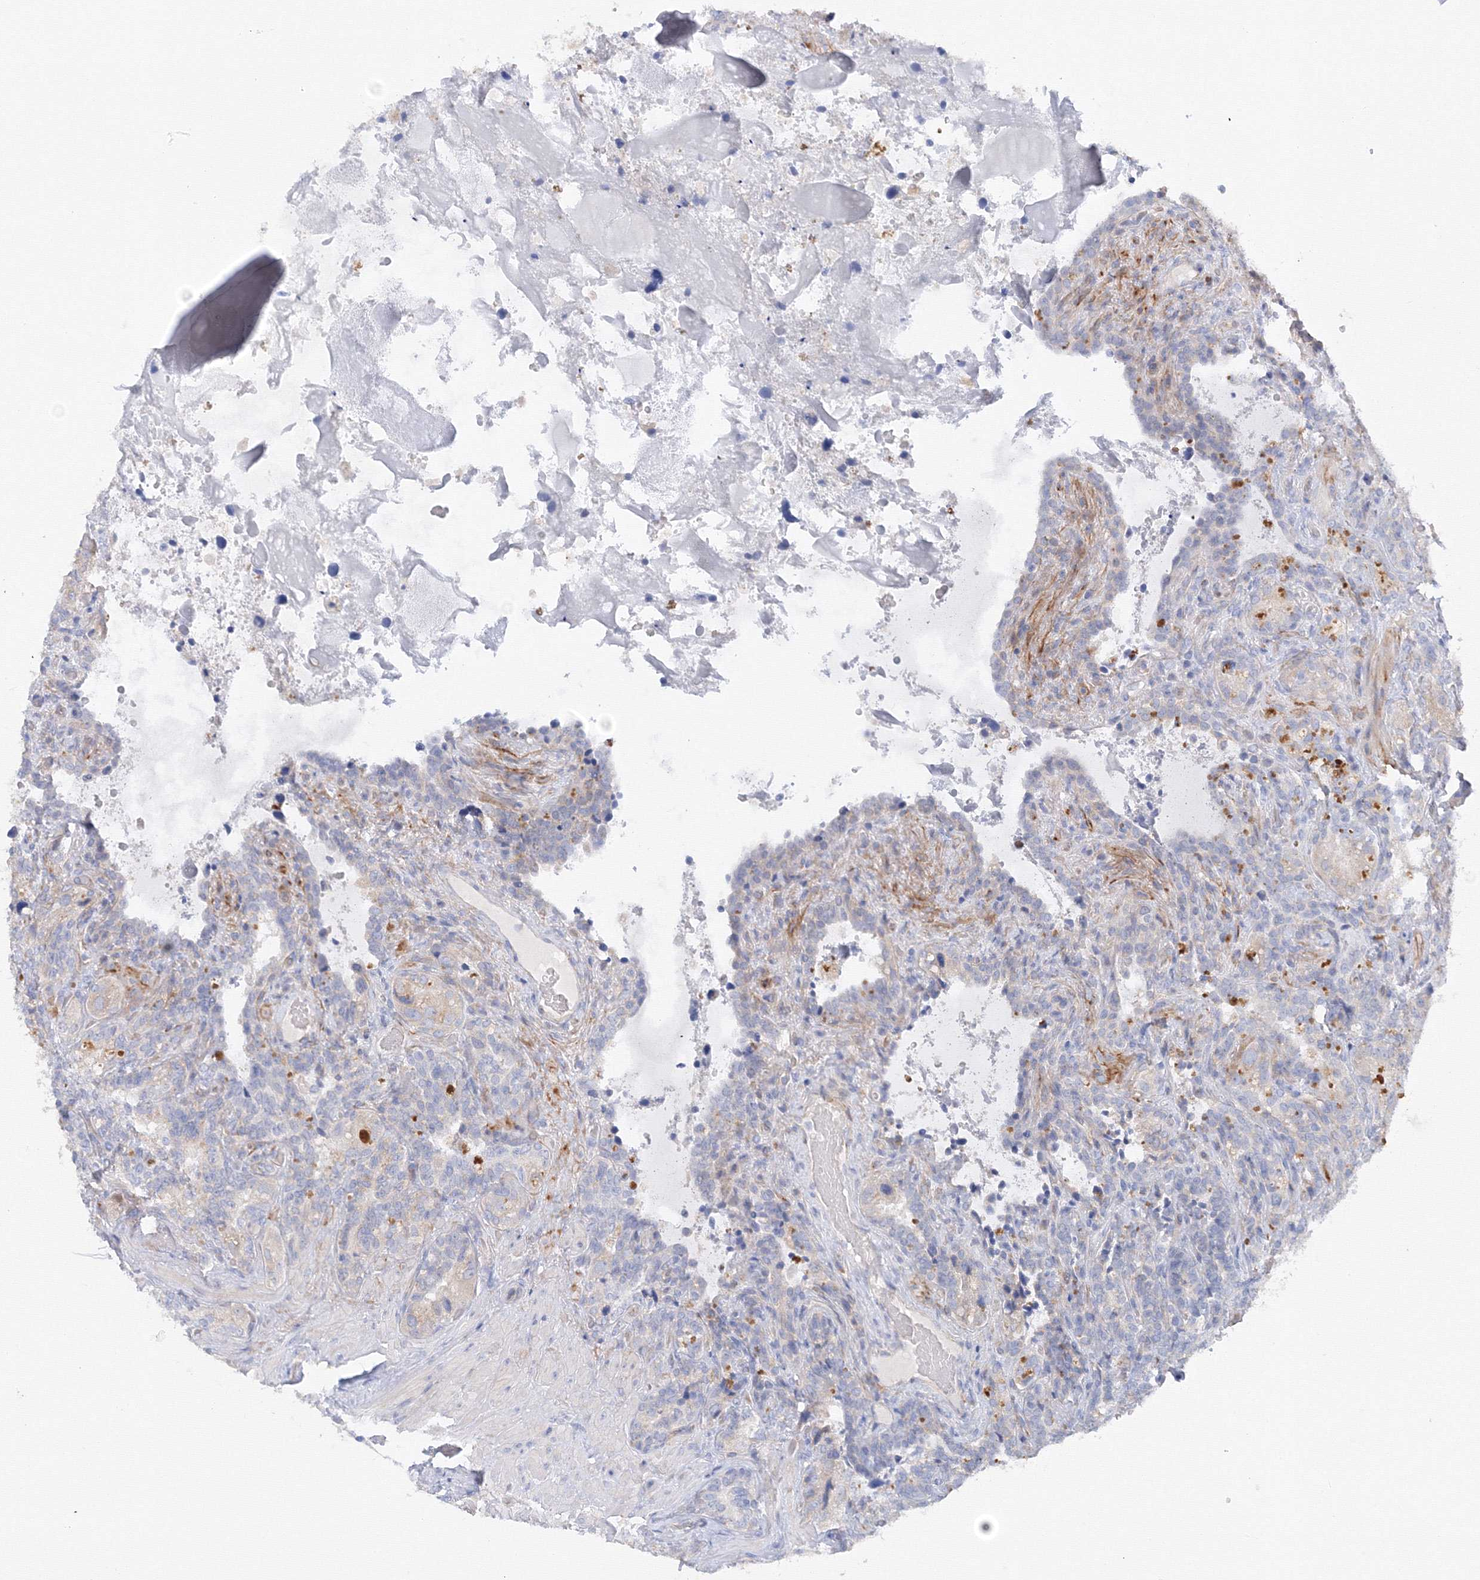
{"staining": {"intensity": "moderate", "quantity": "<25%", "location": "cytoplasmic/membranous"}, "tissue": "seminal vesicle", "cell_type": "Glandular cells", "image_type": "normal", "snomed": [{"axis": "morphology", "description": "Normal tissue, NOS"}, {"axis": "topography", "description": "Seminal veicle"}, {"axis": "topography", "description": "Peripheral nerve tissue"}], "caption": "This image displays immunohistochemistry staining of normal human seminal vesicle, with low moderate cytoplasmic/membranous positivity in approximately <25% of glandular cells.", "gene": "TAMM41", "patient": {"sex": "male", "age": 67}}